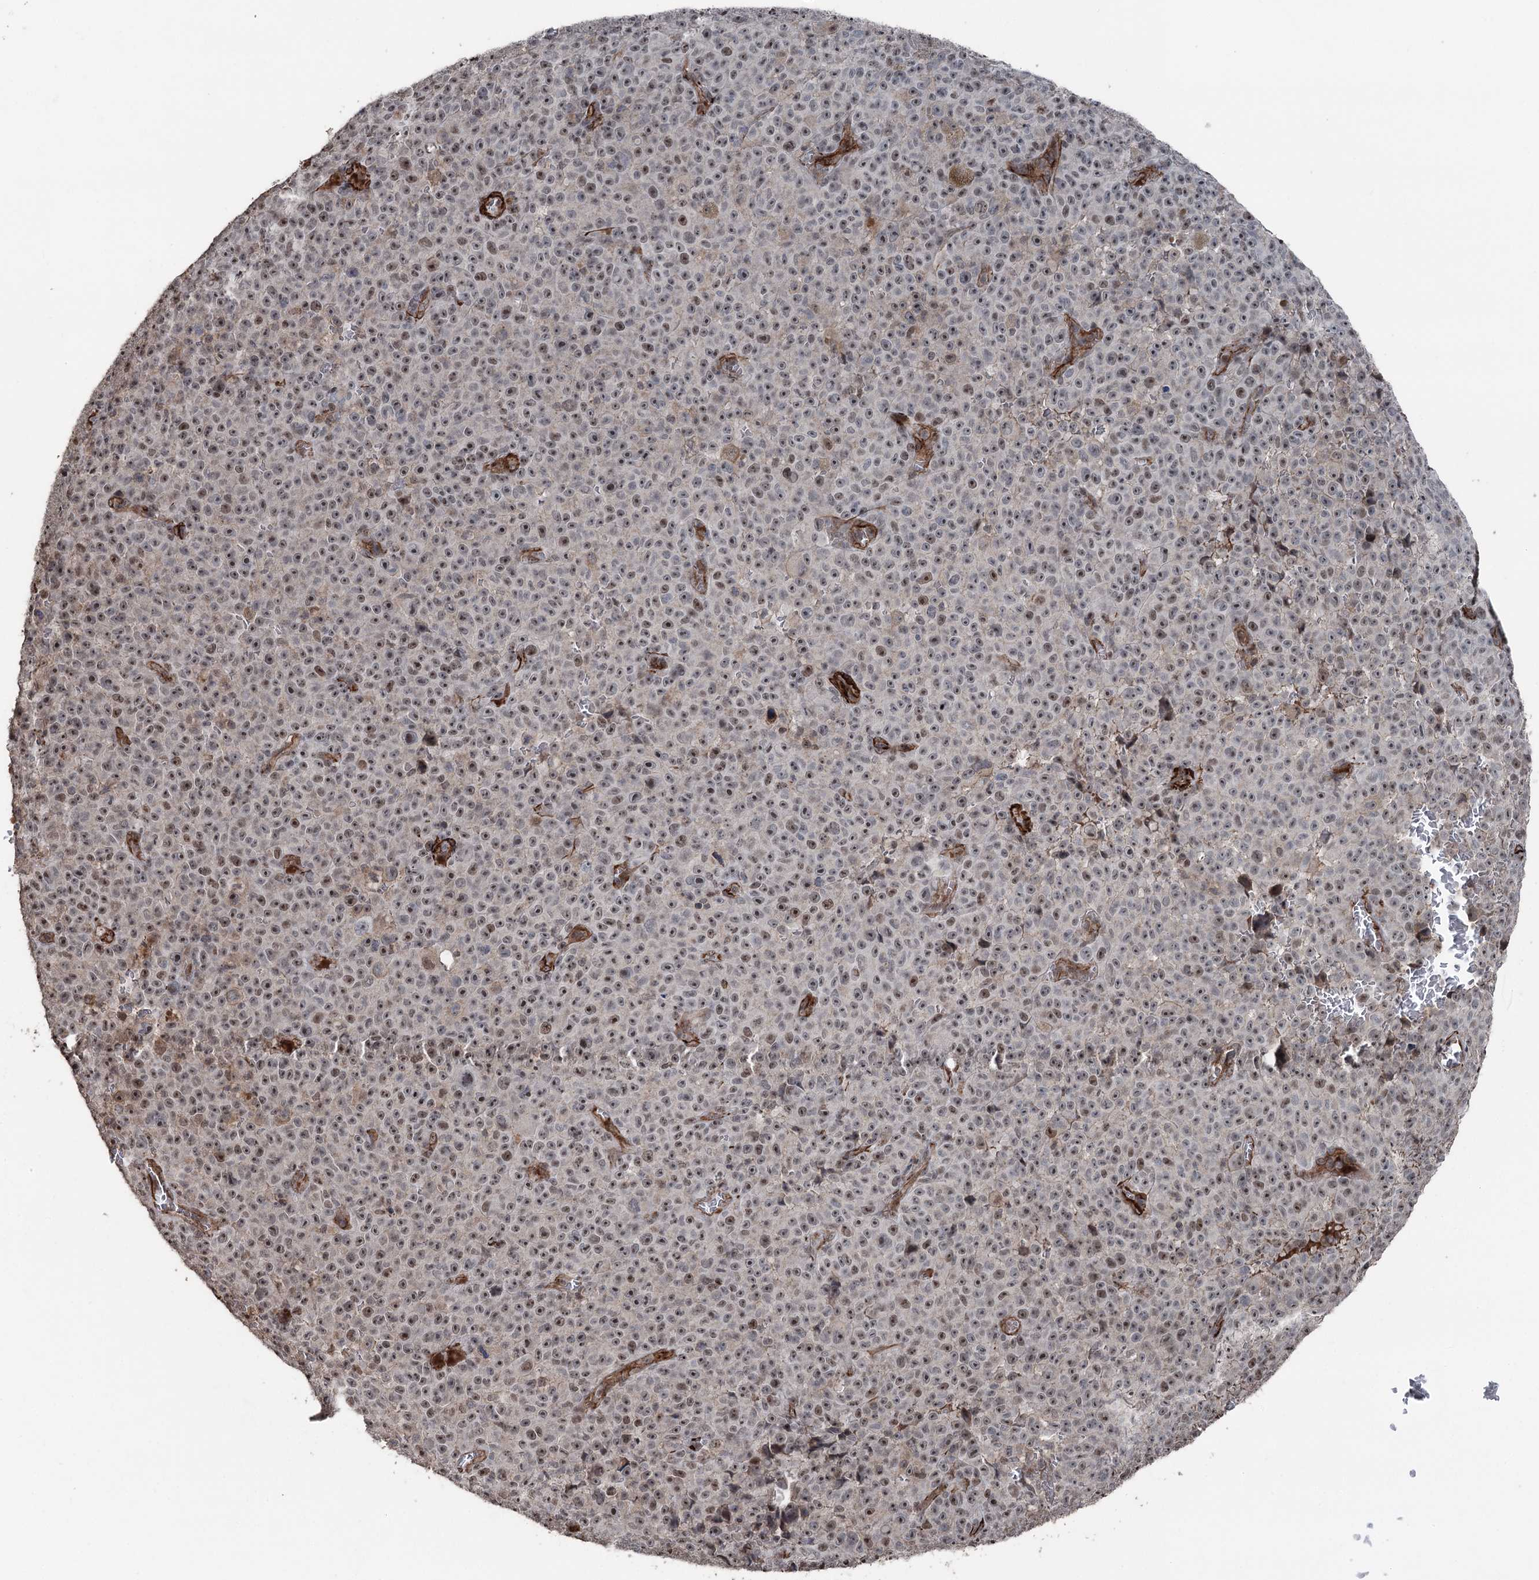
{"staining": {"intensity": "weak", "quantity": "25%-75%", "location": "nuclear"}, "tissue": "melanoma", "cell_type": "Tumor cells", "image_type": "cancer", "snomed": [{"axis": "morphology", "description": "Malignant melanoma, NOS"}, {"axis": "topography", "description": "Skin"}], "caption": "Protein staining of malignant melanoma tissue exhibits weak nuclear staining in about 25%-75% of tumor cells.", "gene": "CCDC82", "patient": {"sex": "female", "age": 82}}